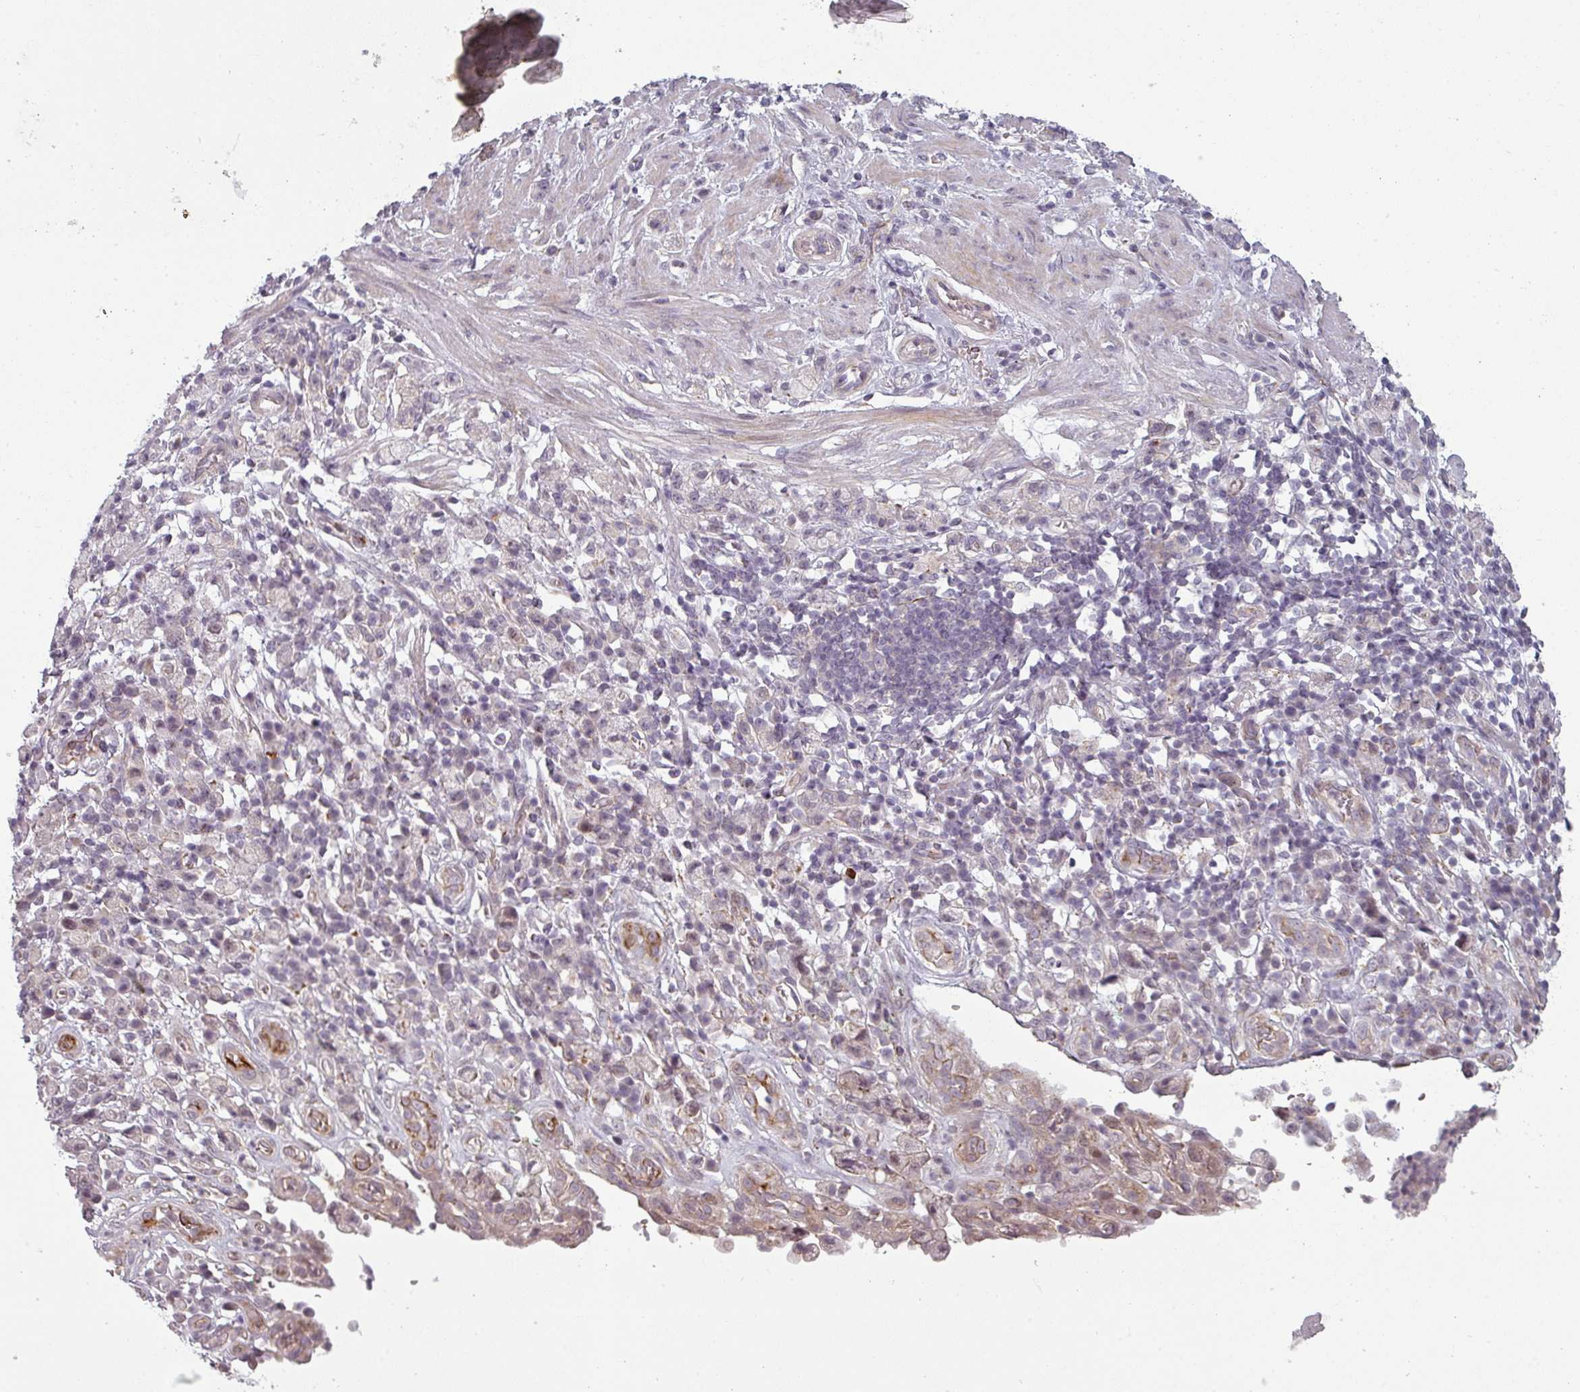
{"staining": {"intensity": "negative", "quantity": "none", "location": "none"}, "tissue": "stomach cancer", "cell_type": "Tumor cells", "image_type": "cancer", "snomed": [{"axis": "morphology", "description": "Adenocarcinoma, NOS"}, {"axis": "topography", "description": "Stomach"}], "caption": "A photomicrograph of stomach adenocarcinoma stained for a protein shows no brown staining in tumor cells. Brightfield microscopy of immunohistochemistry (IHC) stained with DAB (brown) and hematoxylin (blue), captured at high magnification.", "gene": "SLC16A9", "patient": {"sex": "male", "age": 77}}